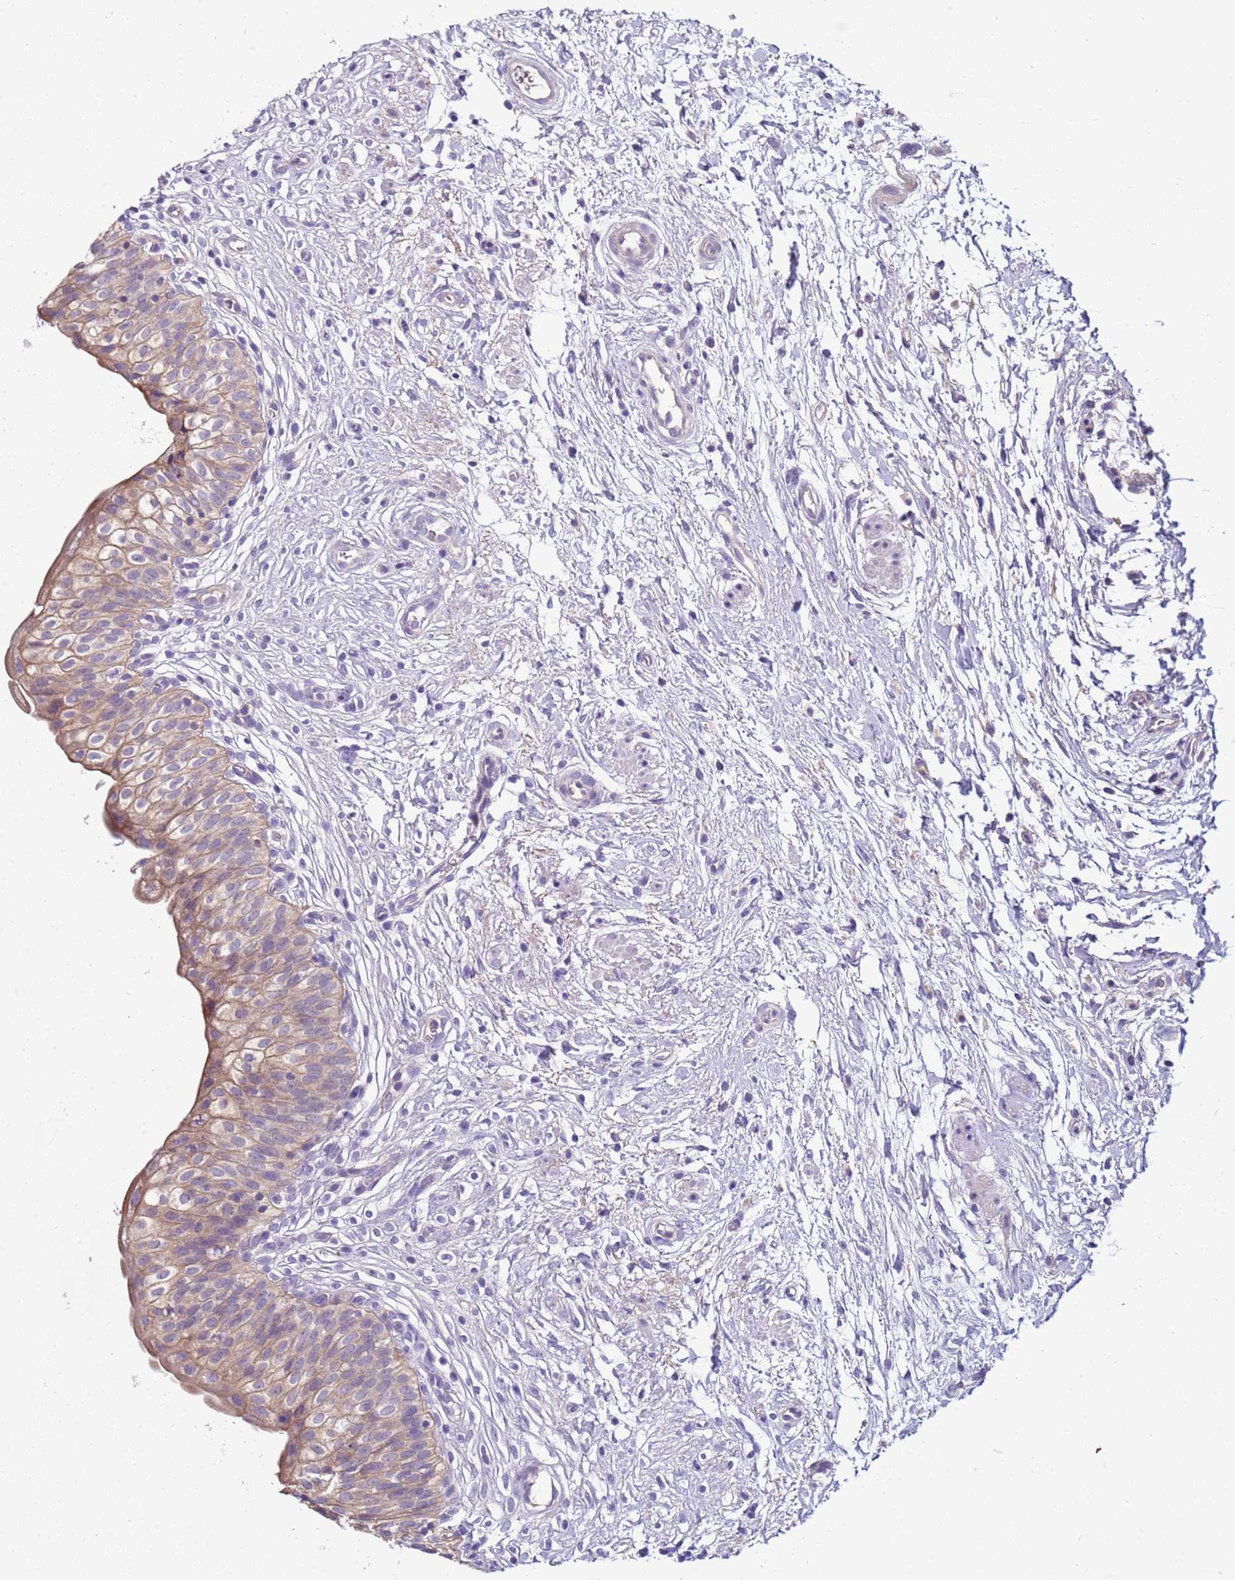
{"staining": {"intensity": "weak", "quantity": "25%-75%", "location": "cytoplasmic/membranous"}, "tissue": "urinary bladder", "cell_type": "Urothelial cells", "image_type": "normal", "snomed": [{"axis": "morphology", "description": "Normal tissue, NOS"}, {"axis": "topography", "description": "Urinary bladder"}], "caption": "This histopathology image displays IHC staining of unremarkable human urinary bladder, with low weak cytoplasmic/membranous expression in approximately 25%-75% of urothelial cells.", "gene": "TRIM51G", "patient": {"sex": "male", "age": 55}}